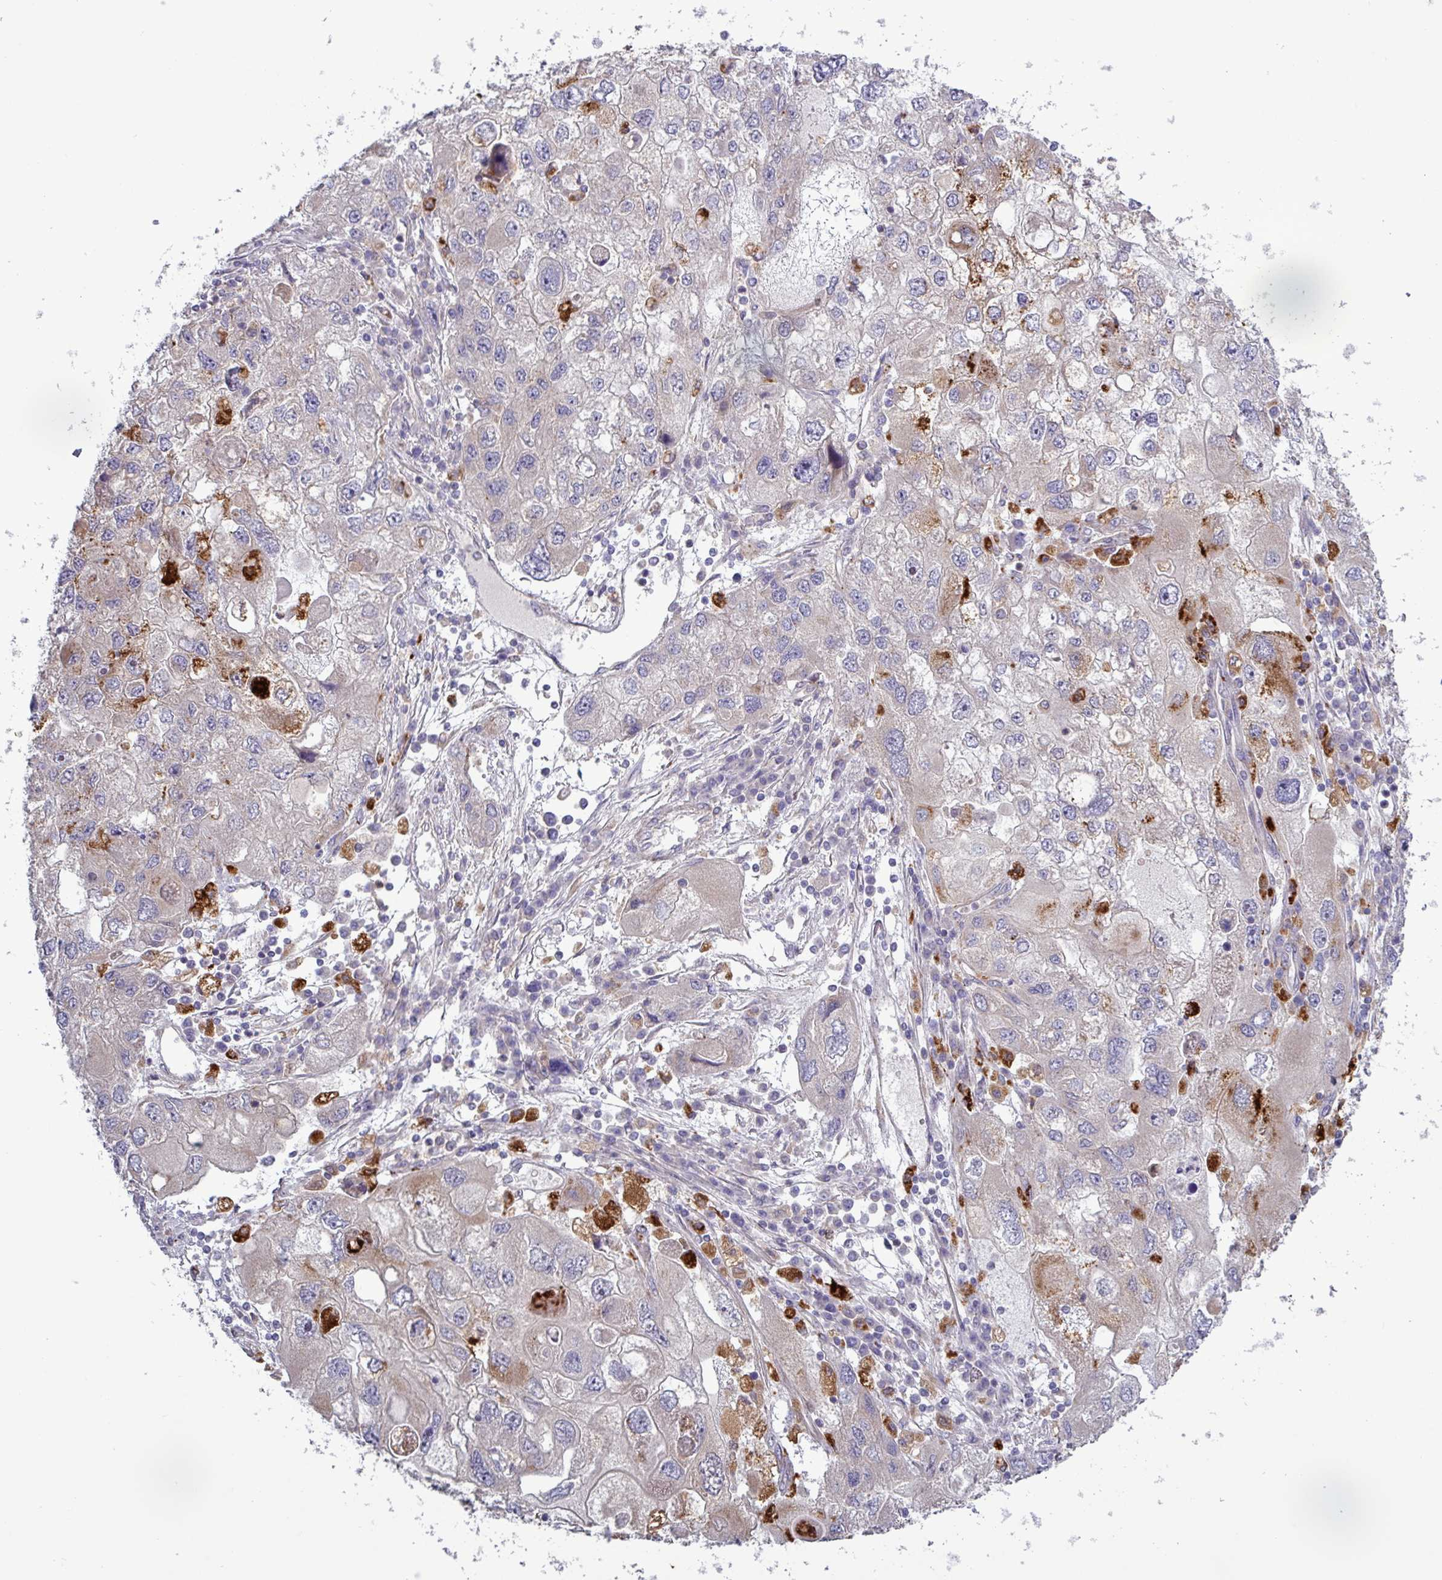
{"staining": {"intensity": "strong", "quantity": "<25%", "location": "cytoplasmic/membranous"}, "tissue": "endometrial cancer", "cell_type": "Tumor cells", "image_type": "cancer", "snomed": [{"axis": "morphology", "description": "Adenocarcinoma, NOS"}, {"axis": "topography", "description": "Endometrium"}], "caption": "A medium amount of strong cytoplasmic/membranous positivity is identified in approximately <25% of tumor cells in endometrial cancer (adenocarcinoma) tissue.", "gene": "PLIN2", "patient": {"sex": "female", "age": 49}}